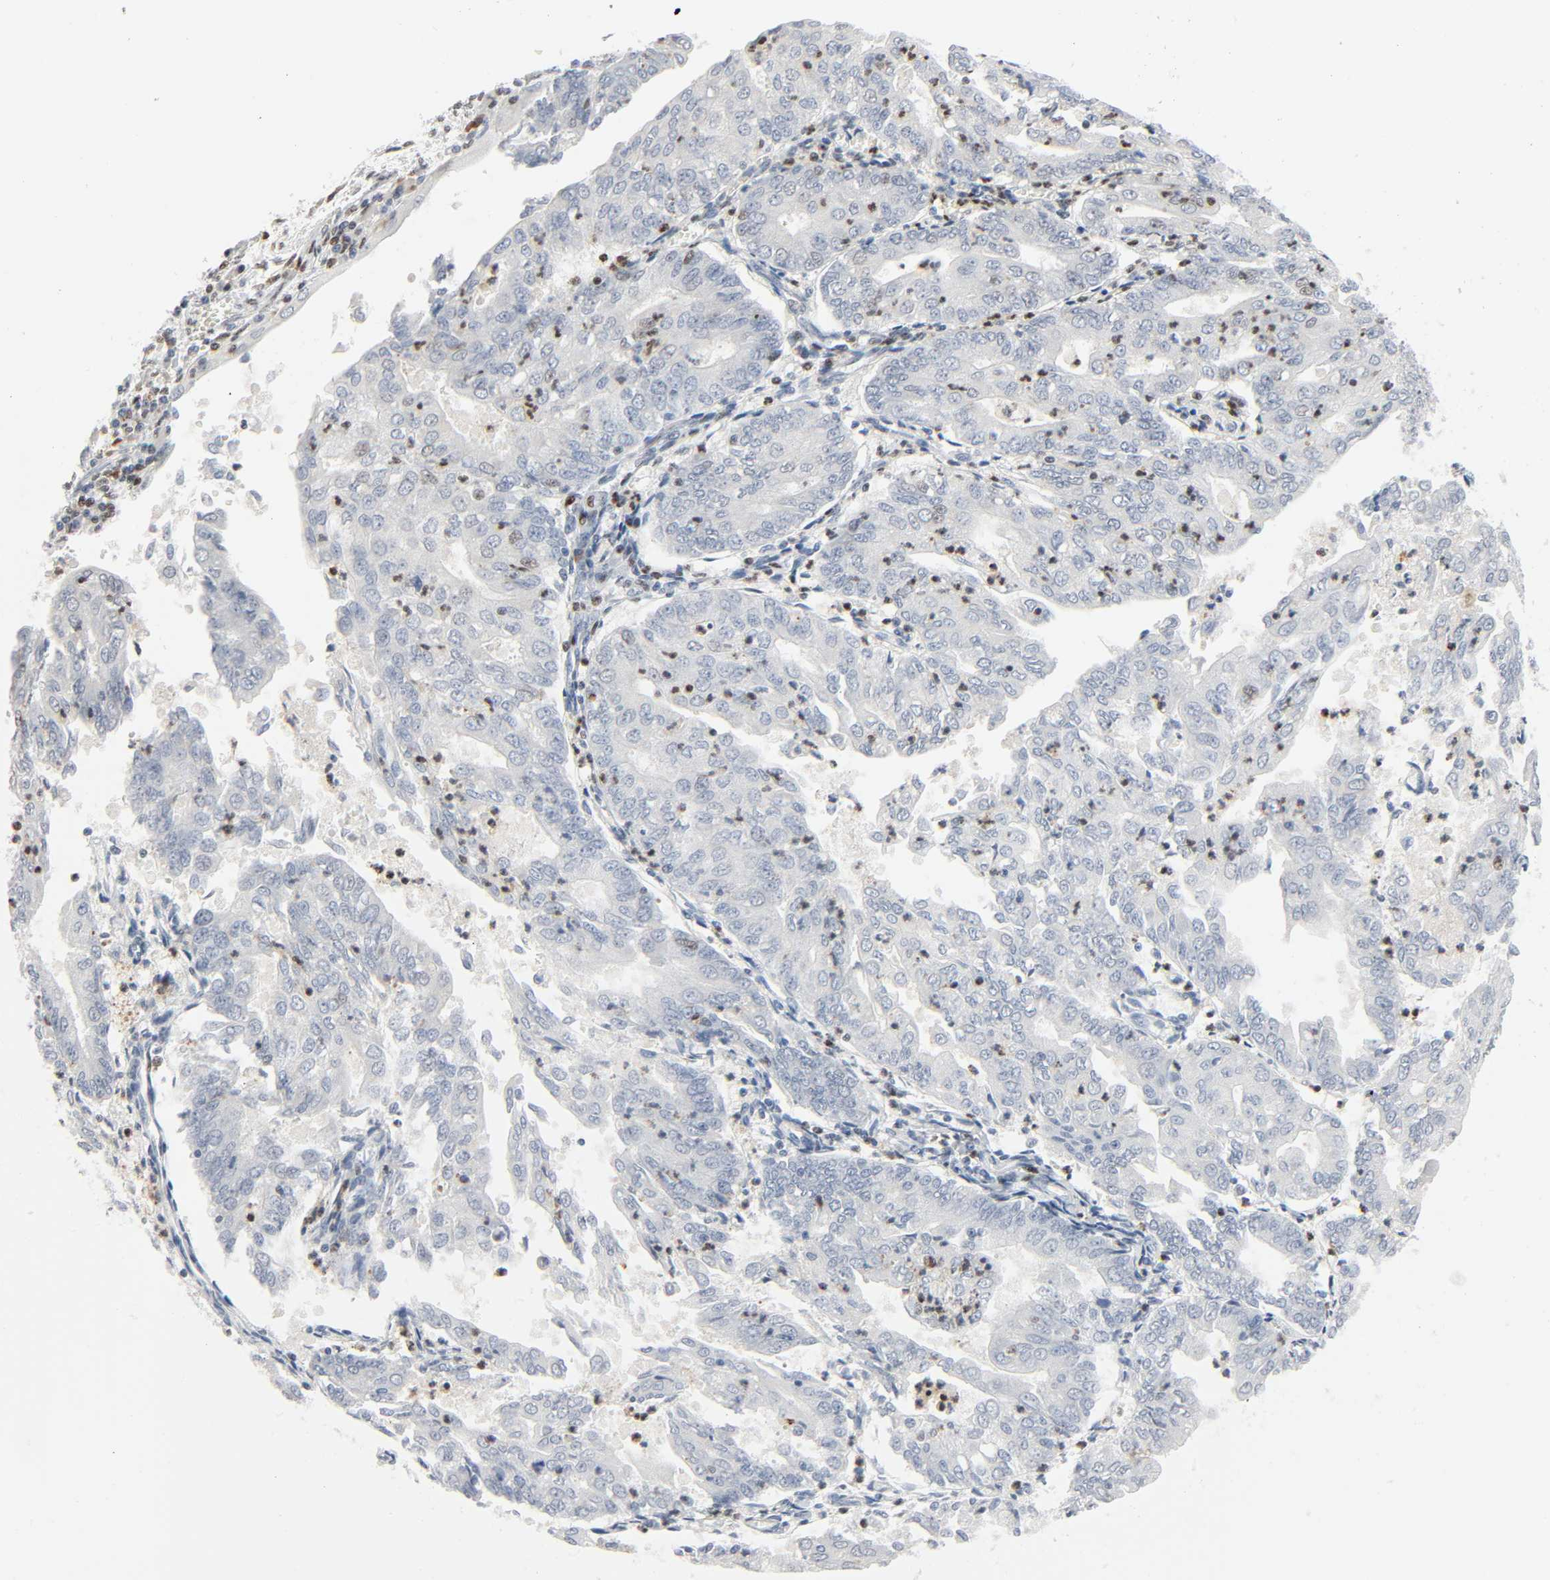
{"staining": {"intensity": "weak", "quantity": "<25%", "location": "nuclear"}, "tissue": "endometrial cancer", "cell_type": "Tumor cells", "image_type": "cancer", "snomed": [{"axis": "morphology", "description": "Adenocarcinoma, NOS"}, {"axis": "topography", "description": "Uterus"}, {"axis": "topography", "description": "Endometrium"}], "caption": "There is no significant staining in tumor cells of adenocarcinoma (endometrial). The staining is performed using DAB brown chromogen with nuclei counter-stained in using hematoxylin.", "gene": "CREBBP", "patient": {"sex": "female", "age": 70}}